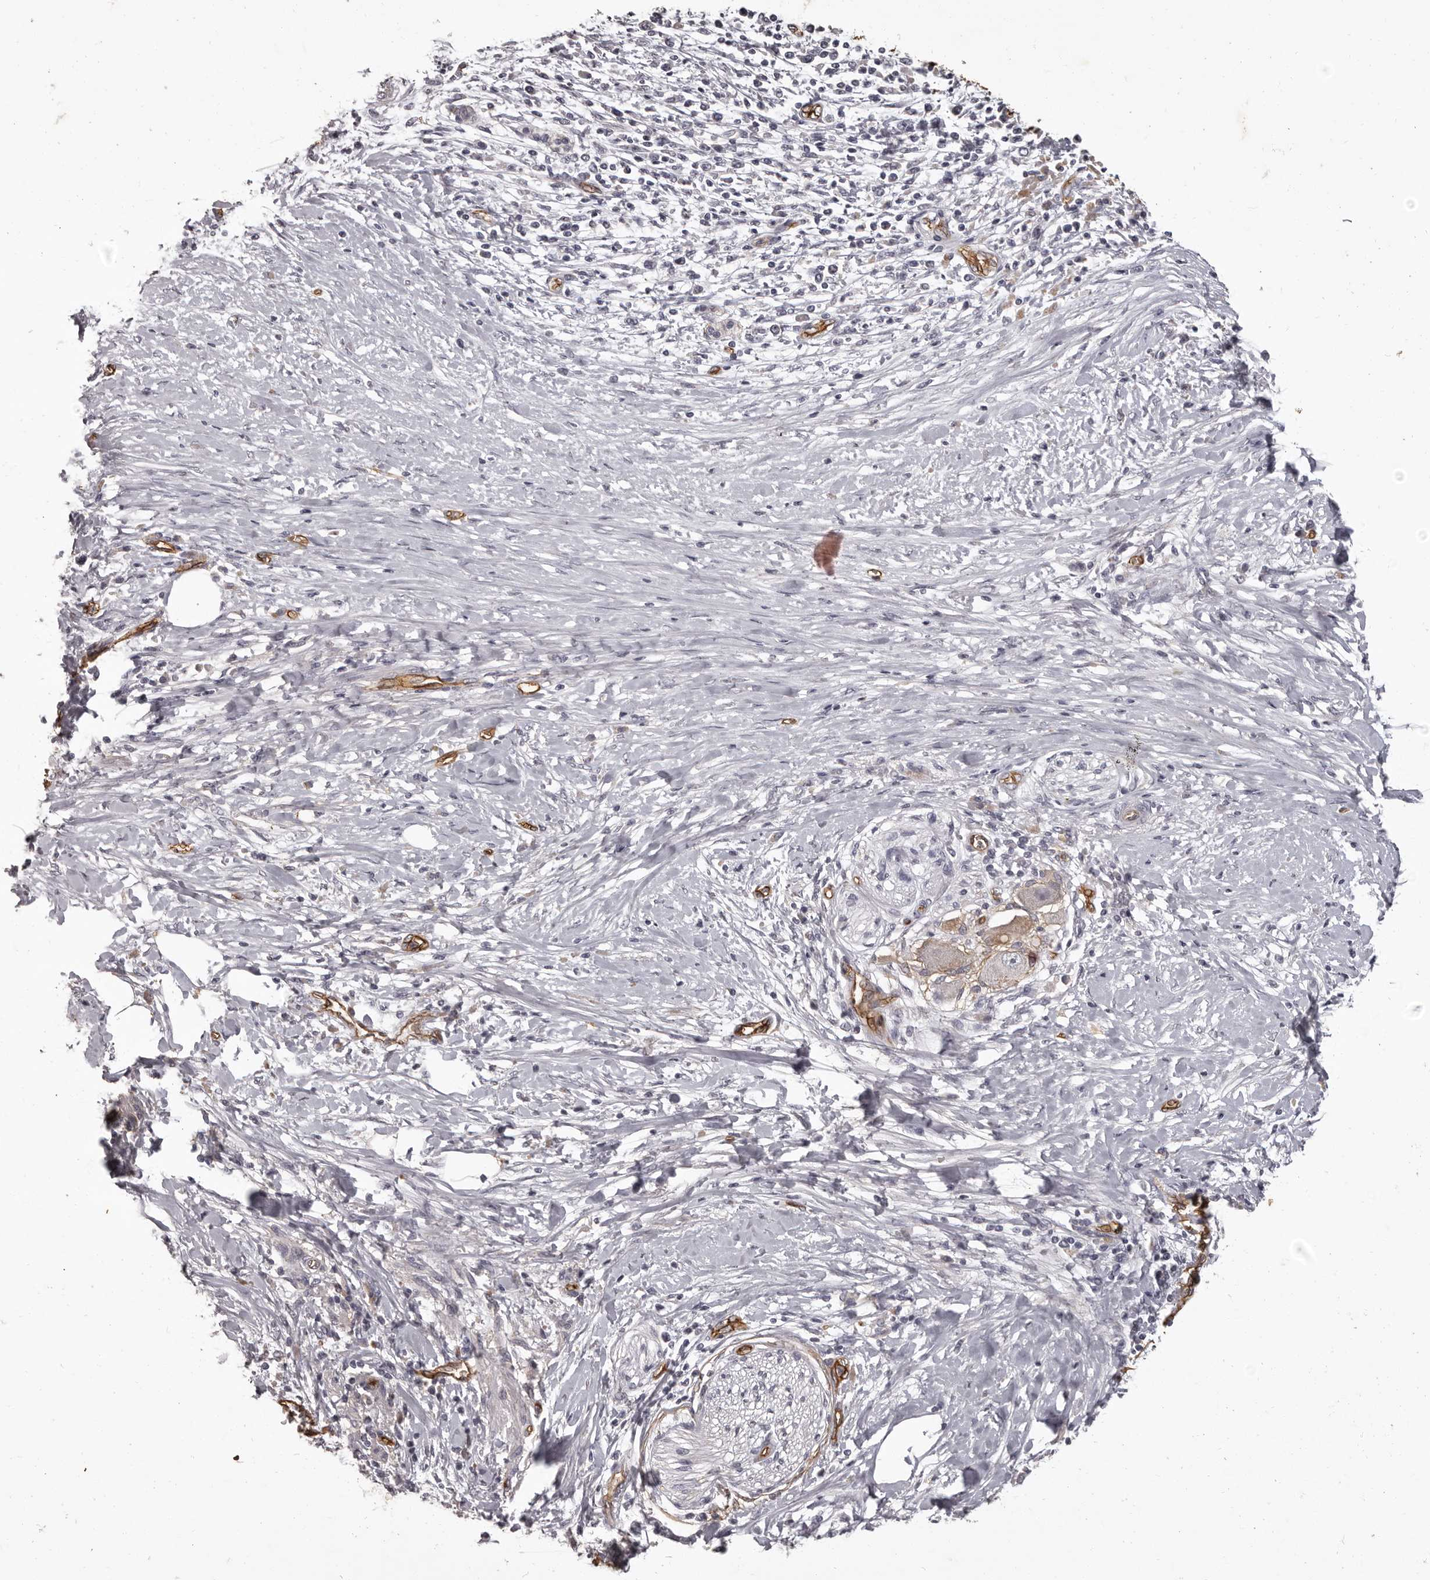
{"staining": {"intensity": "moderate", "quantity": "<25%", "location": "cytoplasmic/membranous"}, "tissue": "pancreatic cancer", "cell_type": "Tumor cells", "image_type": "cancer", "snomed": [{"axis": "morphology", "description": "Adenocarcinoma, NOS"}, {"axis": "topography", "description": "Pancreas"}], "caption": "A brown stain shows moderate cytoplasmic/membranous expression of a protein in pancreatic adenocarcinoma tumor cells.", "gene": "GPR78", "patient": {"sex": "male", "age": 58}}